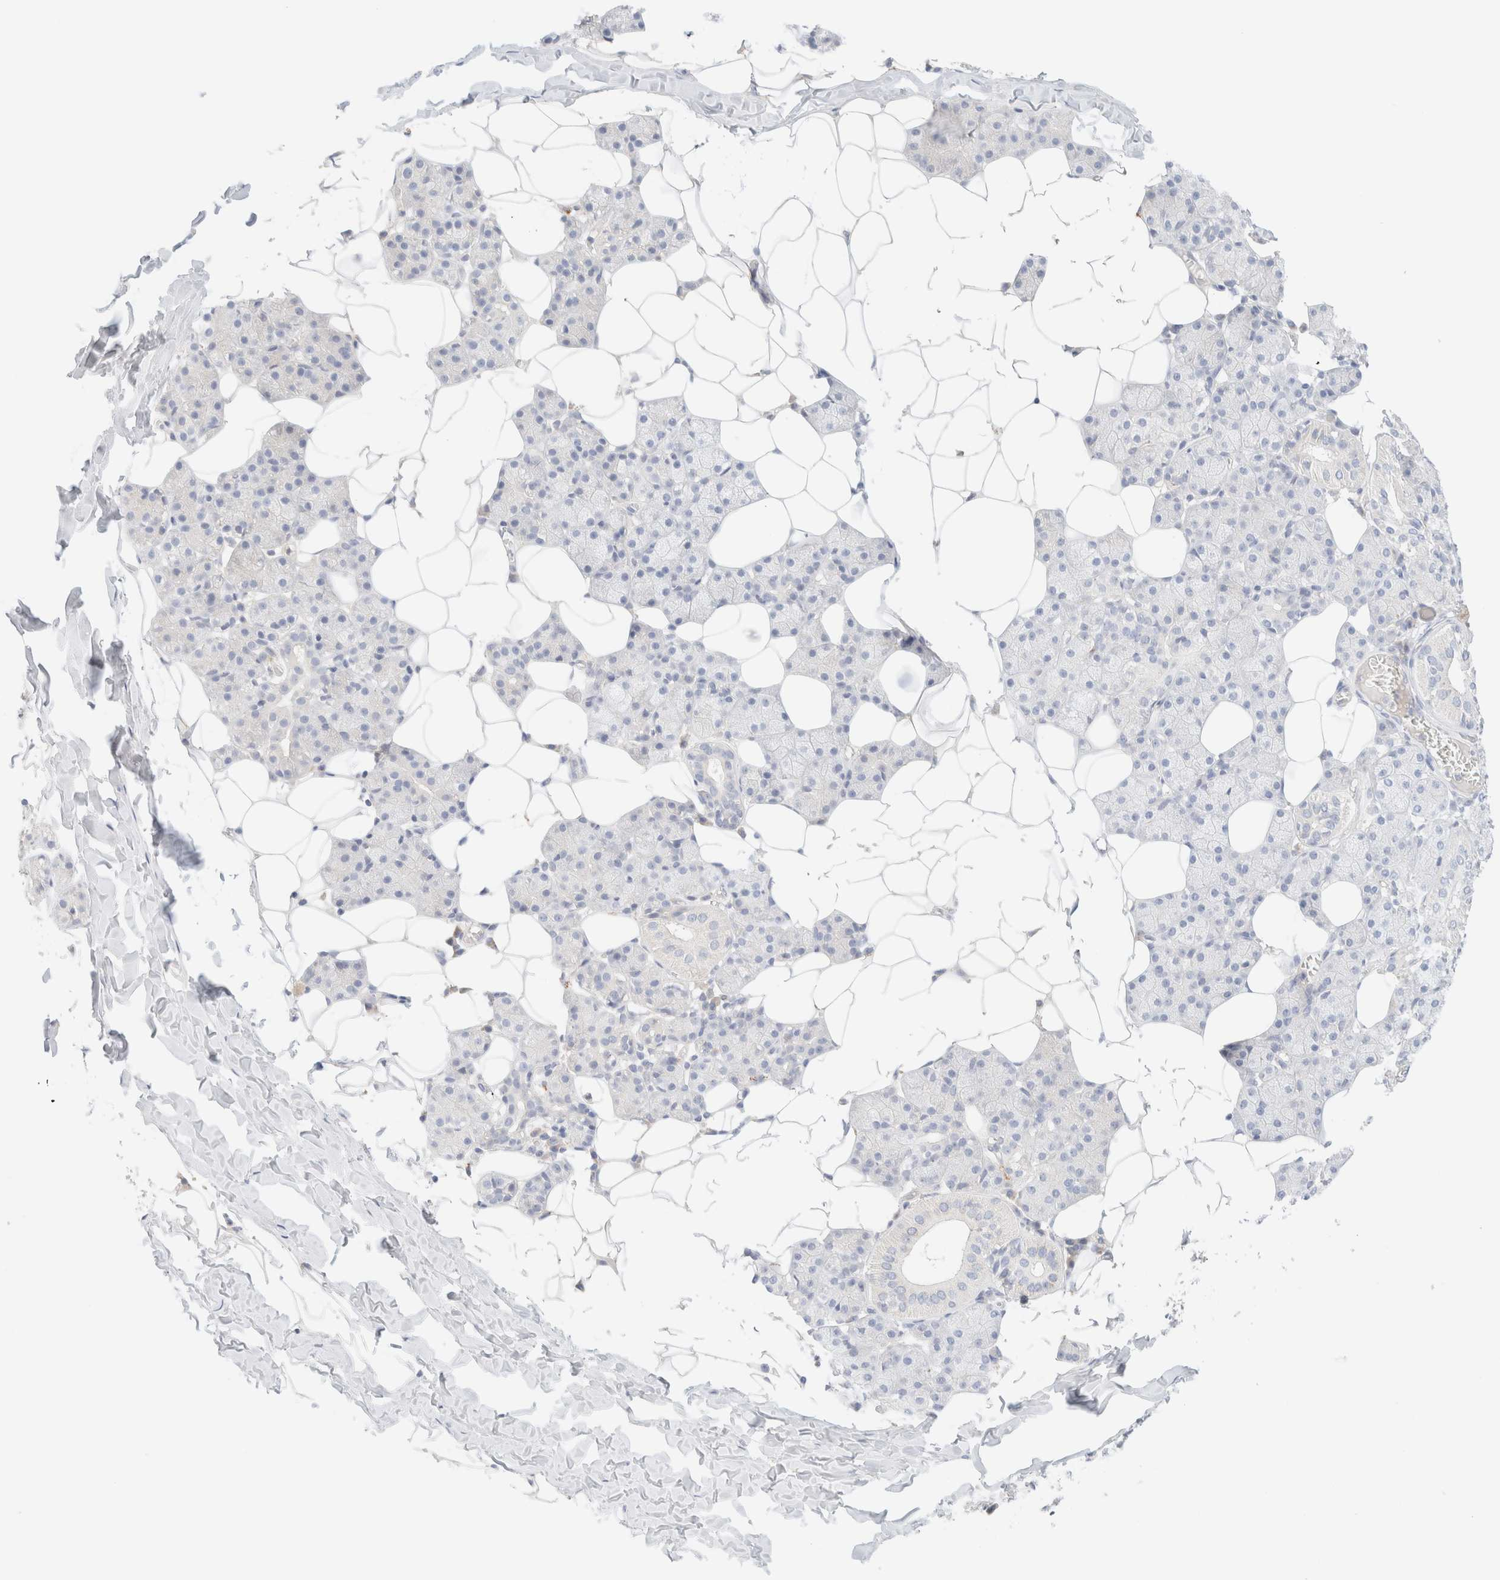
{"staining": {"intensity": "negative", "quantity": "none", "location": "none"}, "tissue": "salivary gland", "cell_type": "Glandular cells", "image_type": "normal", "snomed": [{"axis": "morphology", "description": "Normal tissue, NOS"}, {"axis": "topography", "description": "Salivary gland"}], "caption": "DAB immunohistochemical staining of benign salivary gland reveals no significant staining in glandular cells. (DAB immunohistochemistry (IHC) visualized using brightfield microscopy, high magnification).", "gene": "SARM1", "patient": {"sex": "female", "age": 33}}